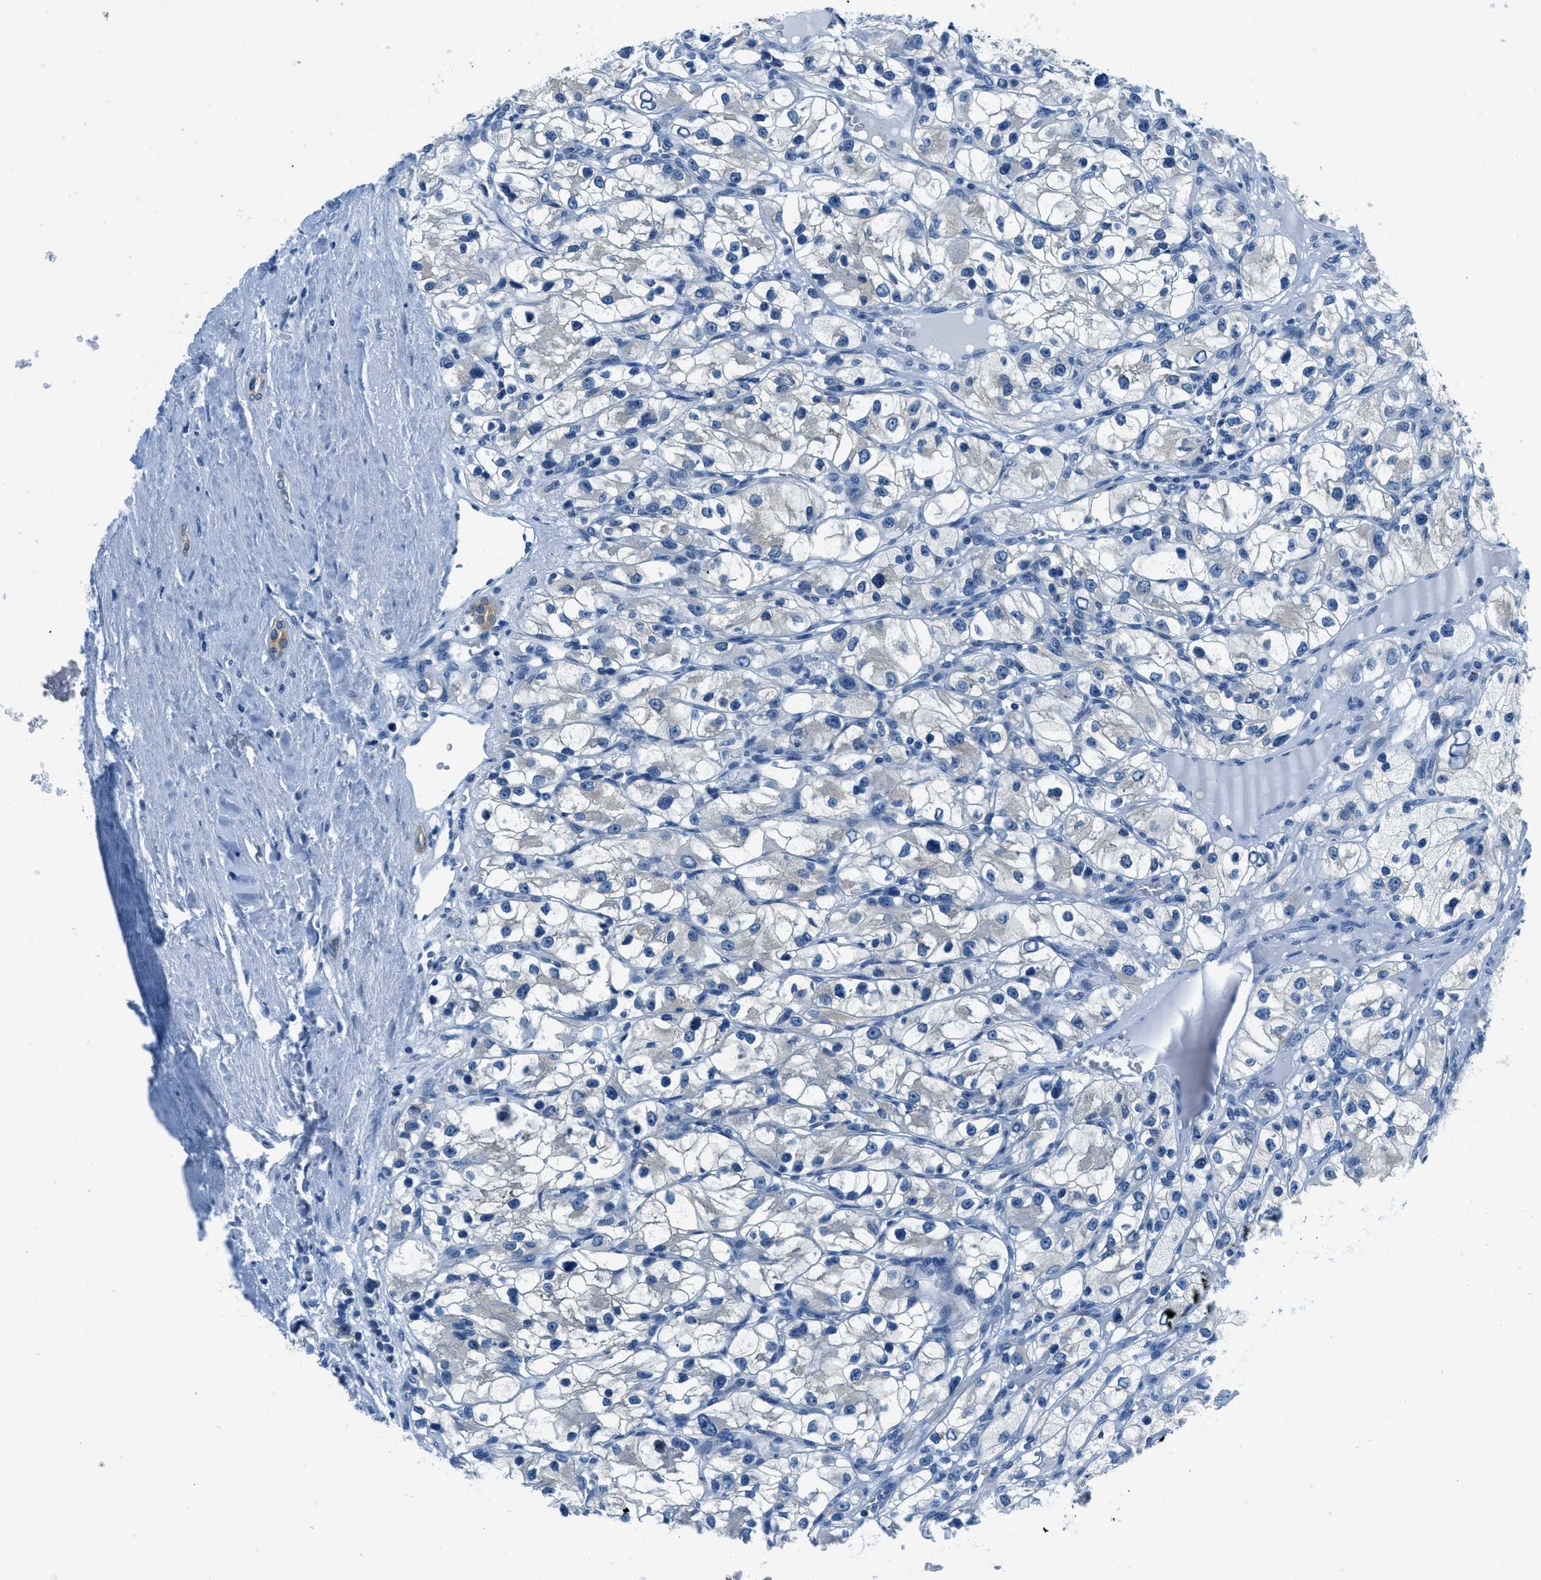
{"staining": {"intensity": "negative", "quantity": "none", "location": "none"}, "tissue": "renal cancer", "cell_type": "Tumor cells", "image_type": "cancer", "snomed": [{"axis": "morphology", "description": "Adenocarcinoma, NOS"}, {"axis": "topography", "description": "Kidney"}], "caption": "This is a micrograph of immunohistochemistry staining of renal cancer (adenocarcinoma), which shows no expression in tumor cells.", "gene": "UBAC2", "patient": {"sex": "female", "age": 57}}